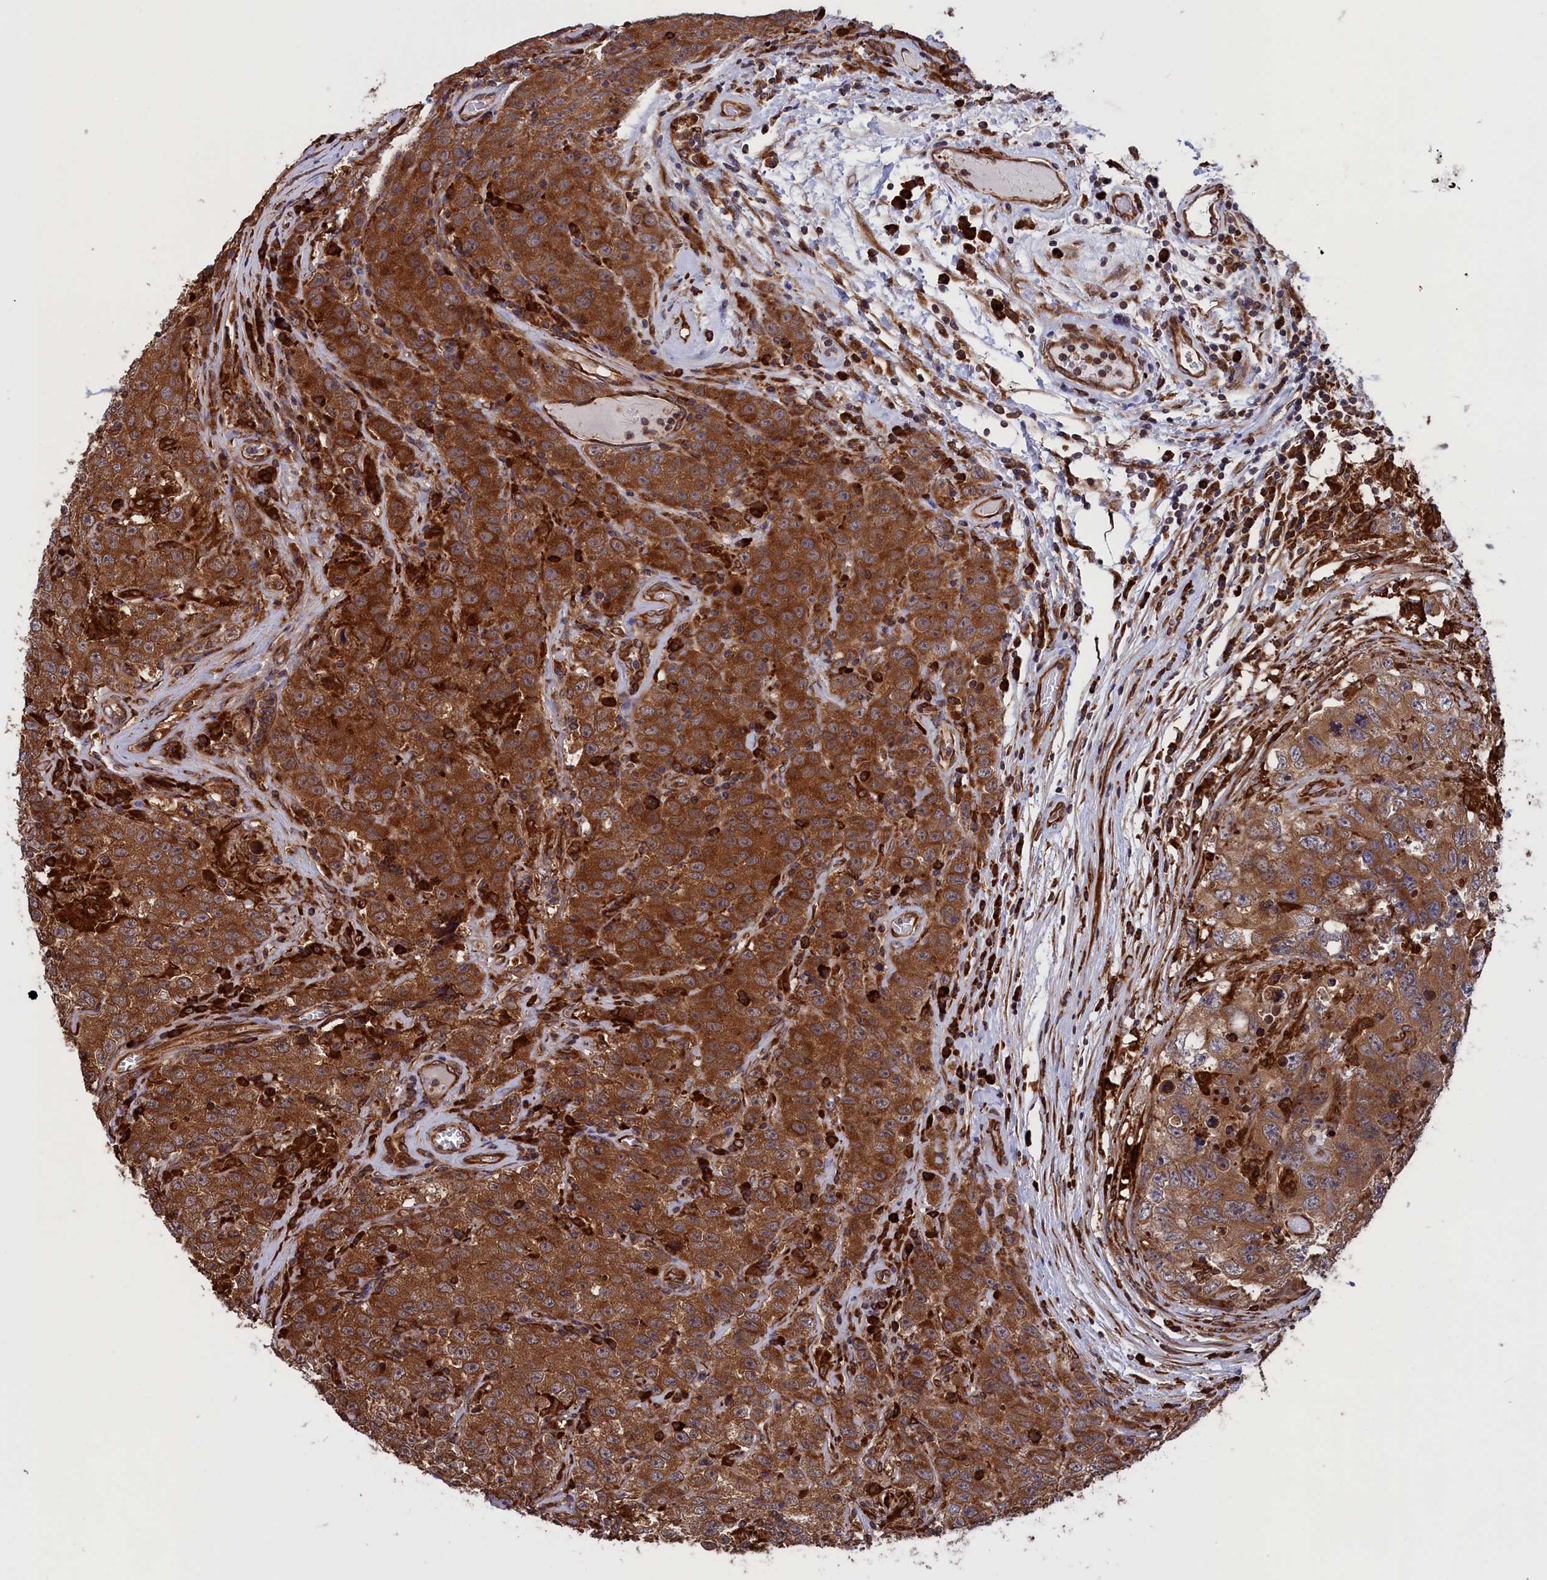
{"staining": {"intensity": "strong", "quantity": ">75%", "location": "cytoplasmic/membranous"}, "tissue": "testis cancer", "cell_type": "Tumor cells", "image_type": "cancer", "snomed": [{"axis": "morphology", "description": "Seminoma, NOS"}, {"axis": "morphology", "description": "Carcinoma, Embryonal, NOS"}, {"axis": "topography", "description": "Testis"}], "caption": "The histopathology image reveals a brown stain indicating the presence of a protein in the cytoplasmic/membranous of tumor cells in testis embryonal carcinoma.", "gene": "PLA2G4C", "patient": {"sex": "male", "age": 43}}